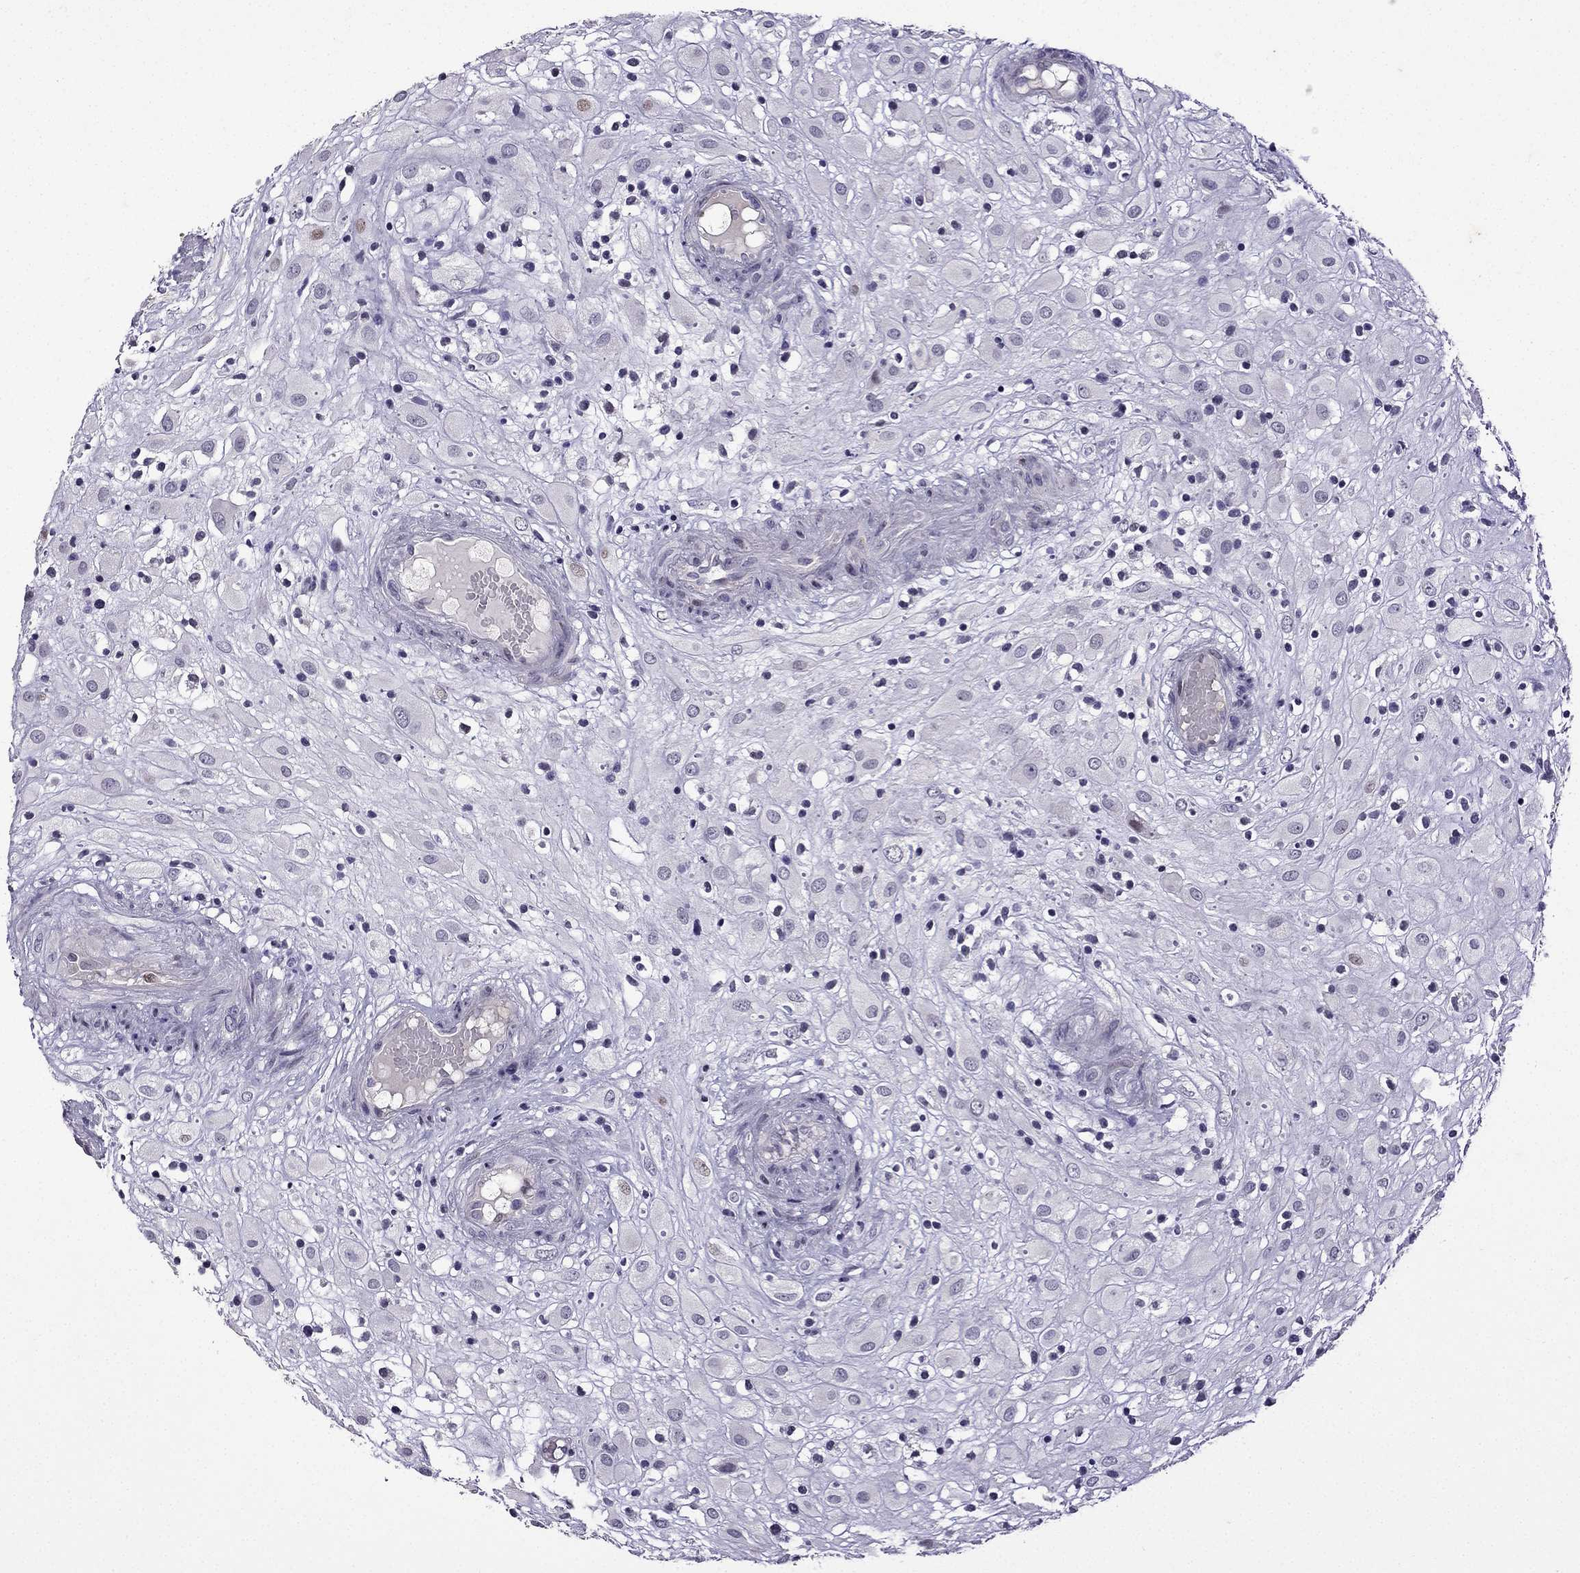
{"staining": {"intensity": "negative", "quantity": "none", "location": "none"}, "tissue": "placenta", "cell_type": "Decidual cells", "image_type": "normal", "snomed": [{"axis": "morphology", "description": "Normal tissue, NOS"}, {"axis": "topography", "description": "Placenta"}], "caption": "A photomicrograph of placenta stained for a protein demonstrates no brown staining in decidual cells.", "gene": "TTN", "patient": {"sex": "female", "age": 24}}